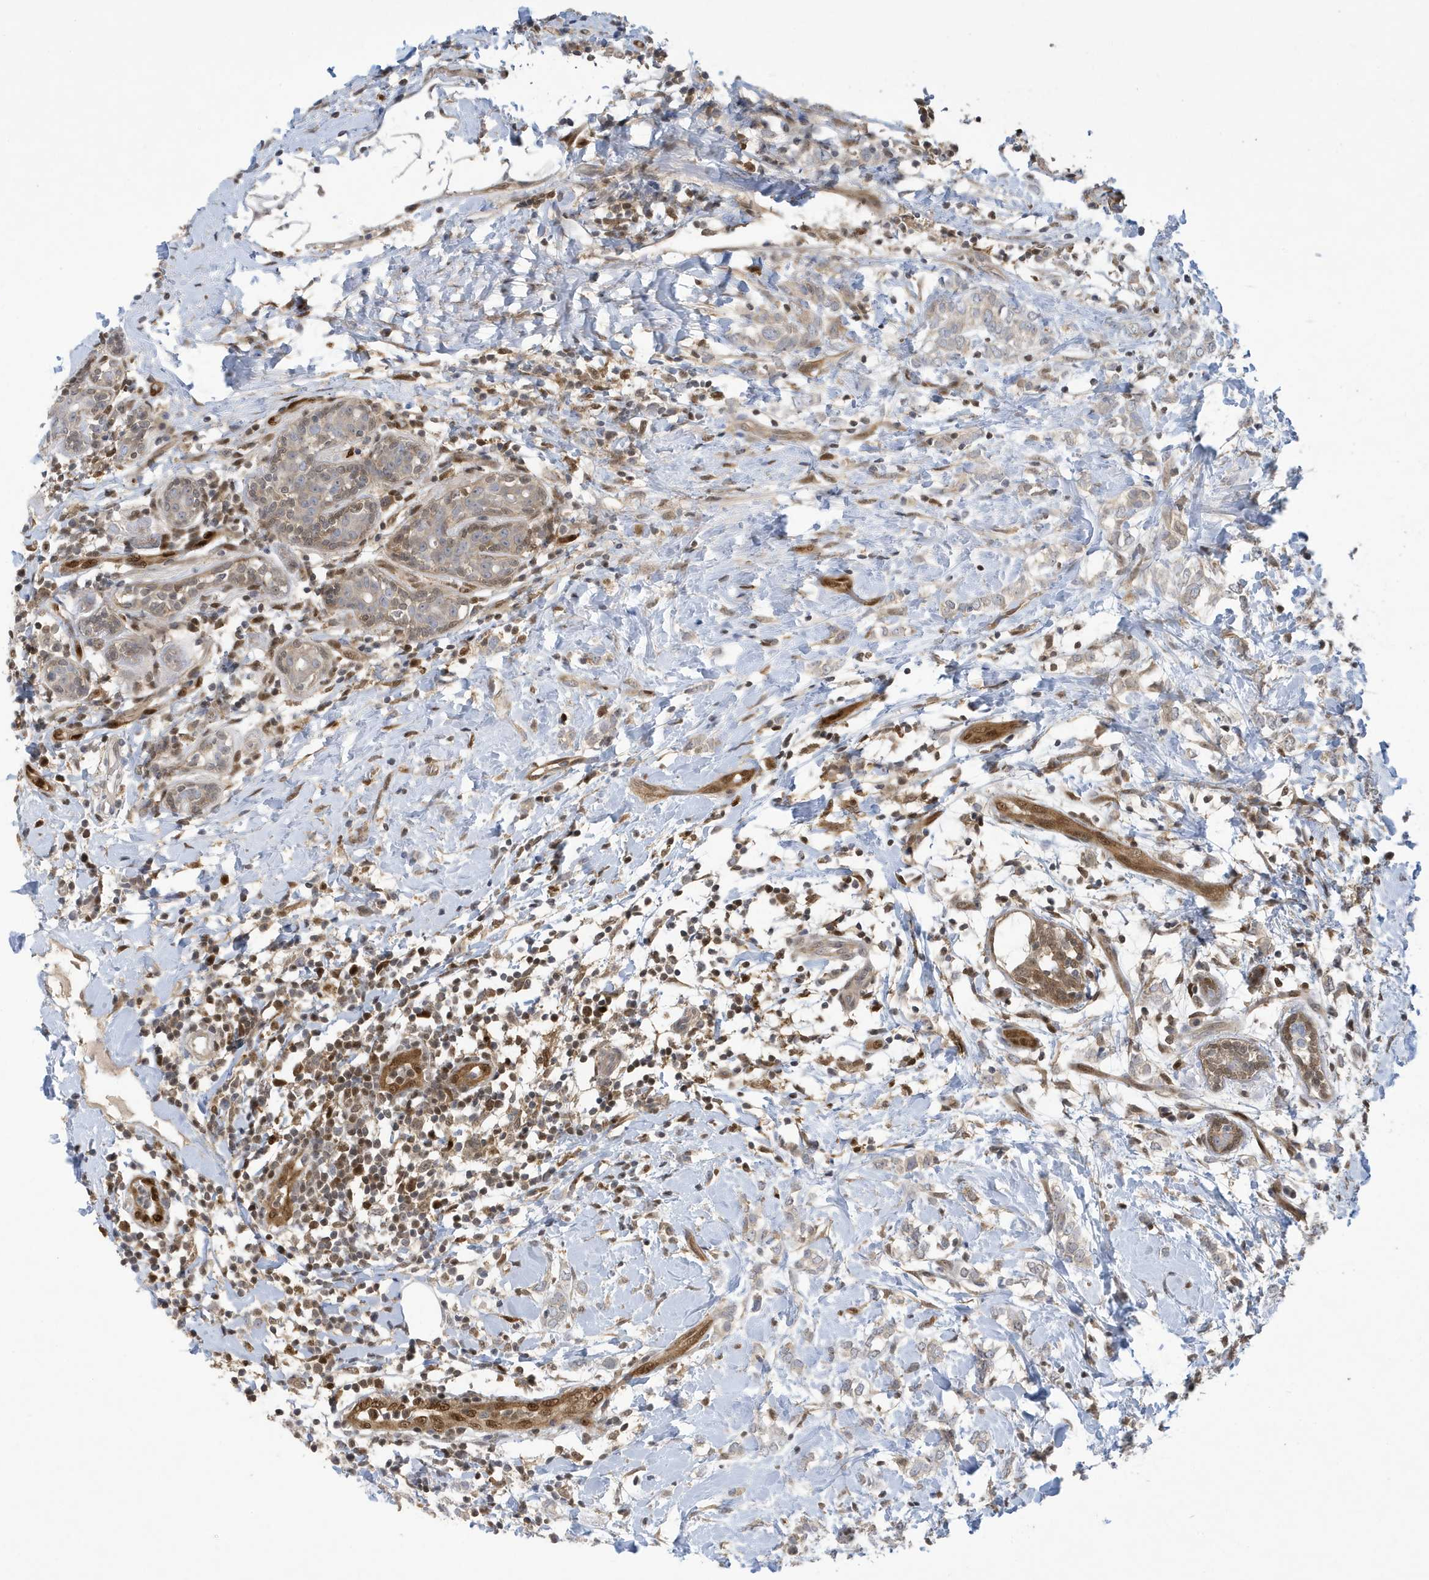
{"staining": {"intensity": "weak", "quantity": "<25%", "location": "cytoplasmic/membranous"}, "tissue": "breast cancer", "cell_type": "Tumor cells", "image_type": "cancer", "snomed": [{"axis": "morphology", "description": "Normal tissue, NOS"}, {"axis": "morphology", "description": "Lobular carcinoma"}, {"axis": "topography", "description": "Breast"}], "caption": "This is an immunohistochemistry (IHC) photomicrograph of breast cancer. There is no staining in tumor cells.", "gene": "NCOA7", "patient": {"sex": "female", "age": 47}}